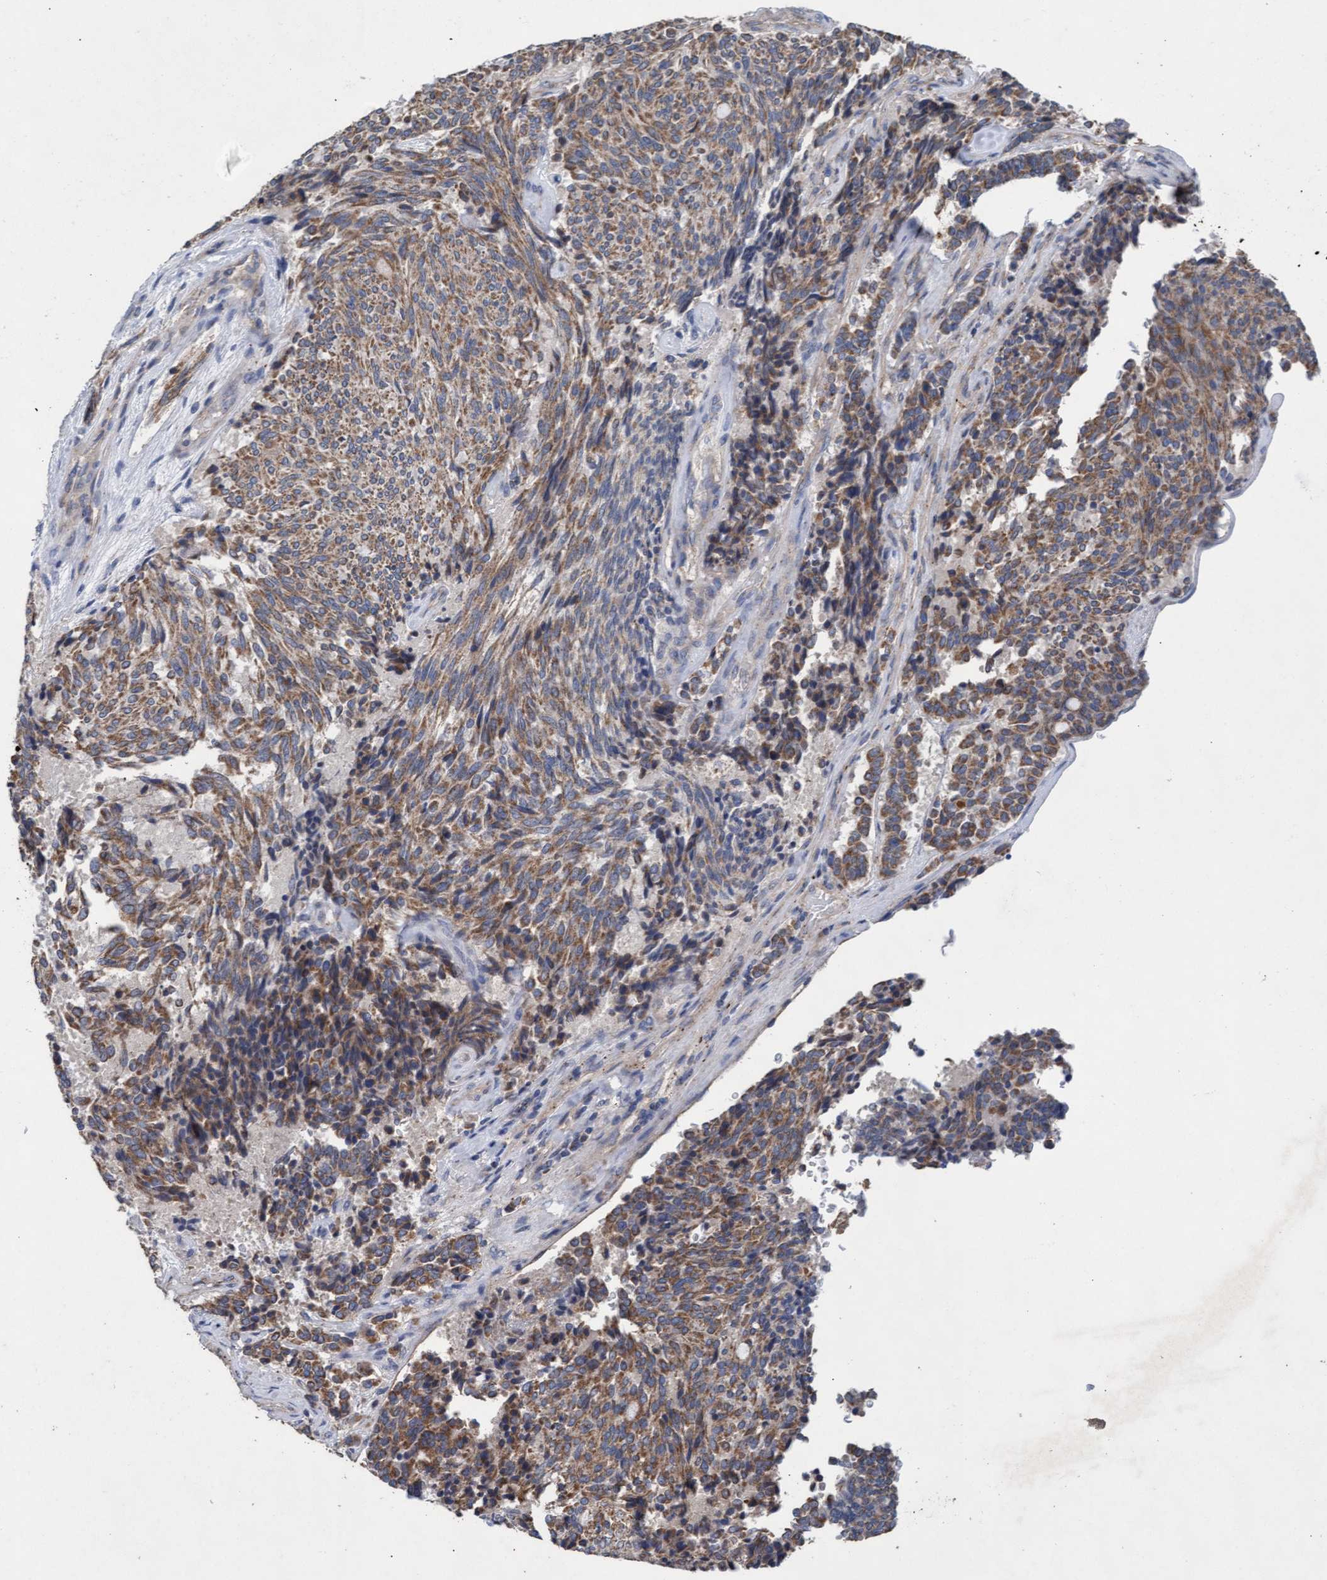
{"staining": {"intensity": "moderate", "quantity": ">75%", "location": "cytoplasmic/membranous"}, "tissue": "carcinoid", "cell_type": "Tumor cells", "image_type": "cancer", "snomed": [{"axis": "morphology", "description": "Carcinoid, malignant, NOS"}, {"axis": "topography", "description": "Pancreas"}], "caption": "IHC (DAB) staining of human carcinoid reveals moderate cytoplasmic/membranous protein expression in approximately >75% of tumor cells. (IHC, brightfield microscopy, high magnification).", "gene": "MRPL38", "patient": {"sex": "female", "age": 54}}